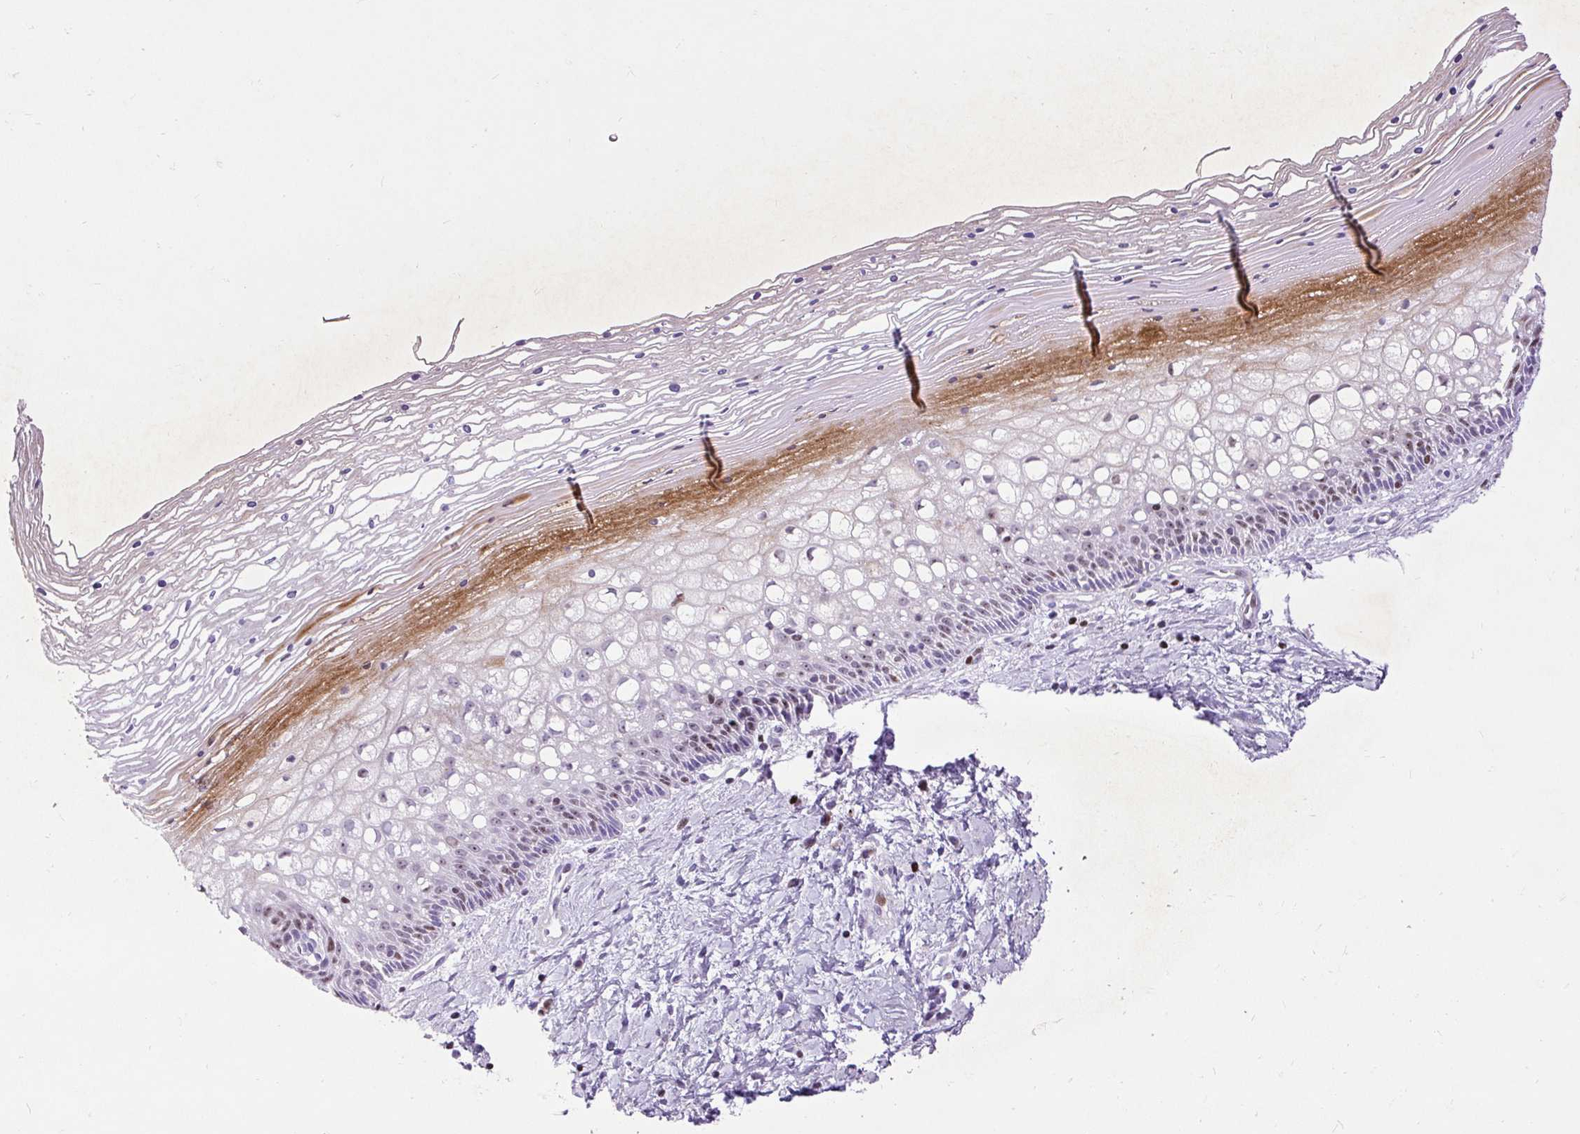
{"staining": {"intensity": "negative", "quantity": "none", "location": "none"}, "tissue": "cervix", "cell_type": "Glandular cells", "image_type": "normal", "snomed": [{"axis": "morphology", "description": "Normal tissue, NOS"}, {"axis": "topography", "description": "Cervix"}], "caption": "Benign cervix was stained to show a protein in brown. There is no significant expression in glandular cells.", "gene": "SPC24", "patient": {"sex": "female", "age": 36}}